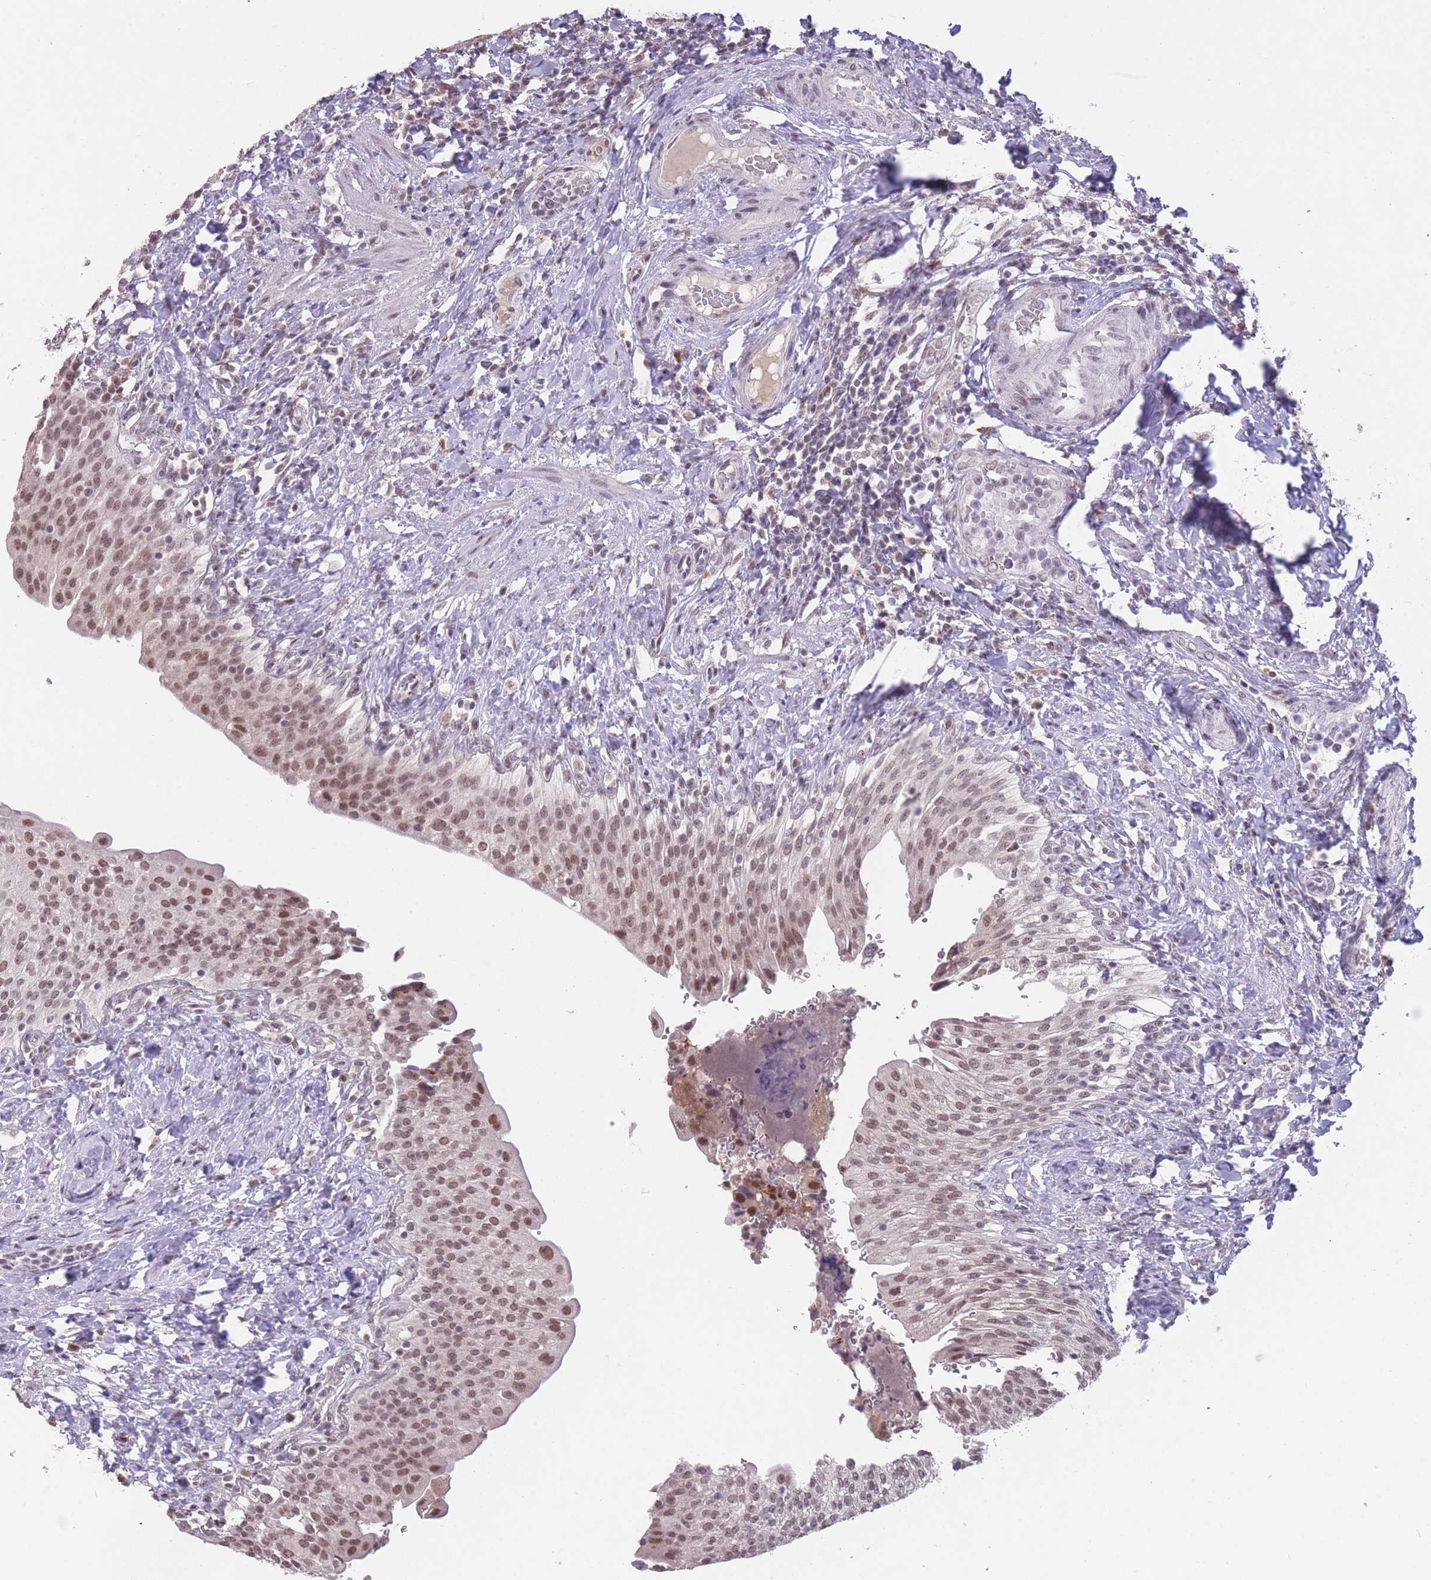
{"staining": {"intensity": "moderate", "quantity": ">75%", "location": "nuclear"}, "tissue": "urinary bladder", "cell_type": "Urothelial cells", "image_type": "normal", "snomed": [{"axis": "morphology", "description": "Normal tissue, NOS"}, {"axis": "morphology", "description": "Inflammation, NOS"}, {"axis": "topography", "description": "Urinary bladder"}], "caption": "The photomicrograph reveals immunohistochemical staining of normal urinary bladder. There is moderate nuclear staining is appreciated in about >75% of urothelial cells. (Stains: DAB (3,3'-diaminobenzidine) in brown, nuclei in blue, Microscopy: brightfield microscopy at high magnification).", "gene": "HNRNPUL1", "patient": {"sex": "male", "age": 64}}